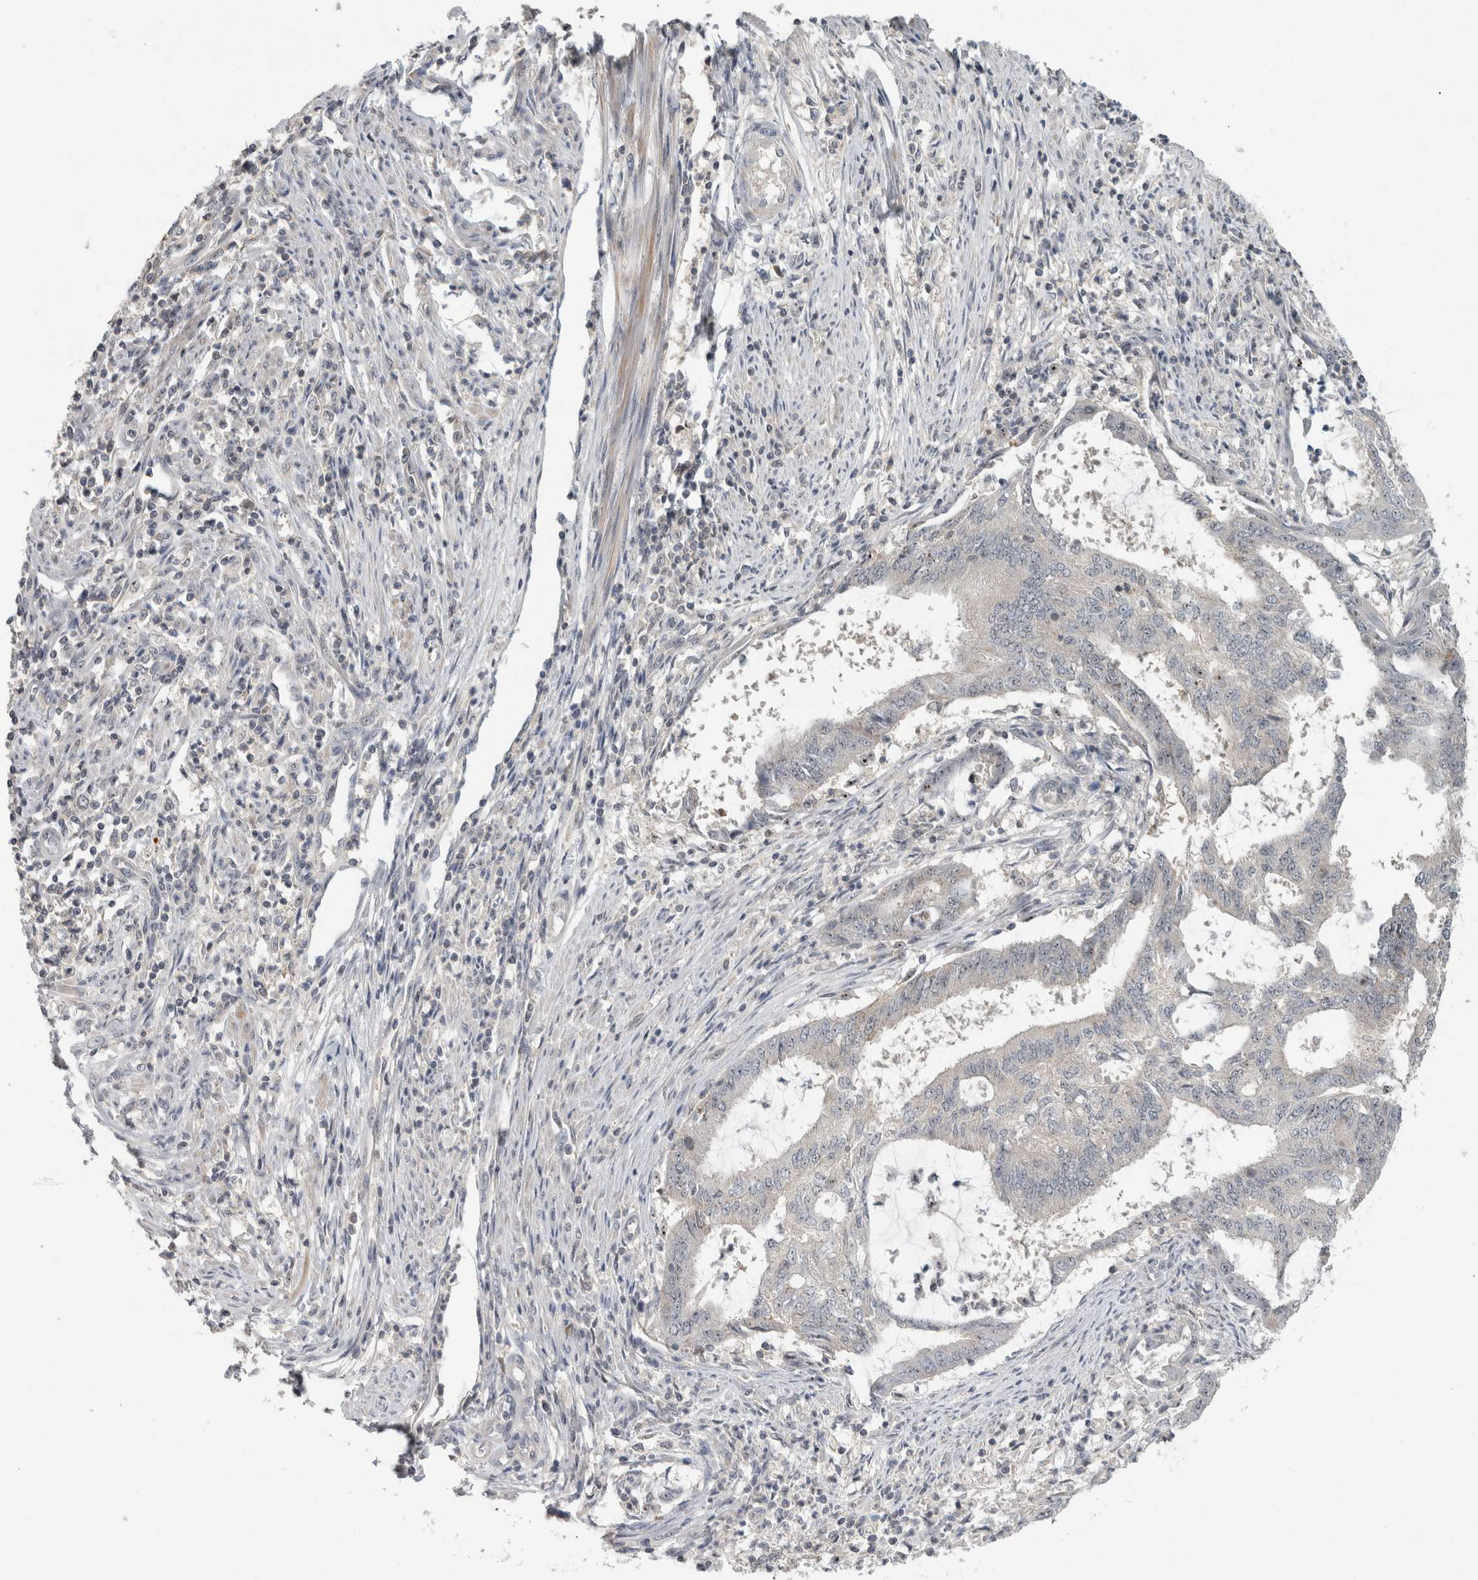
{"staining": {"intensity": "weak", "quantity": "<25%", "location": "nuclear"}, "tissue": "endometrial cancer", "cell_type": "Tumor cells", "image_type": "cancer", "snomed": [{"axis": "morphology", "description": "Adenocarcinoma, NOS"}, {"axis": "topography", "description": "Endometrium"}], "caption": "DAB (3,3'-diaminobenzidine) immunohistochemical staining of human endometrial adenocarcinoma displays no significant positivity in tumor cells.", "gene": "RBM28", "patient": {"sex": "female", "age": 51}}